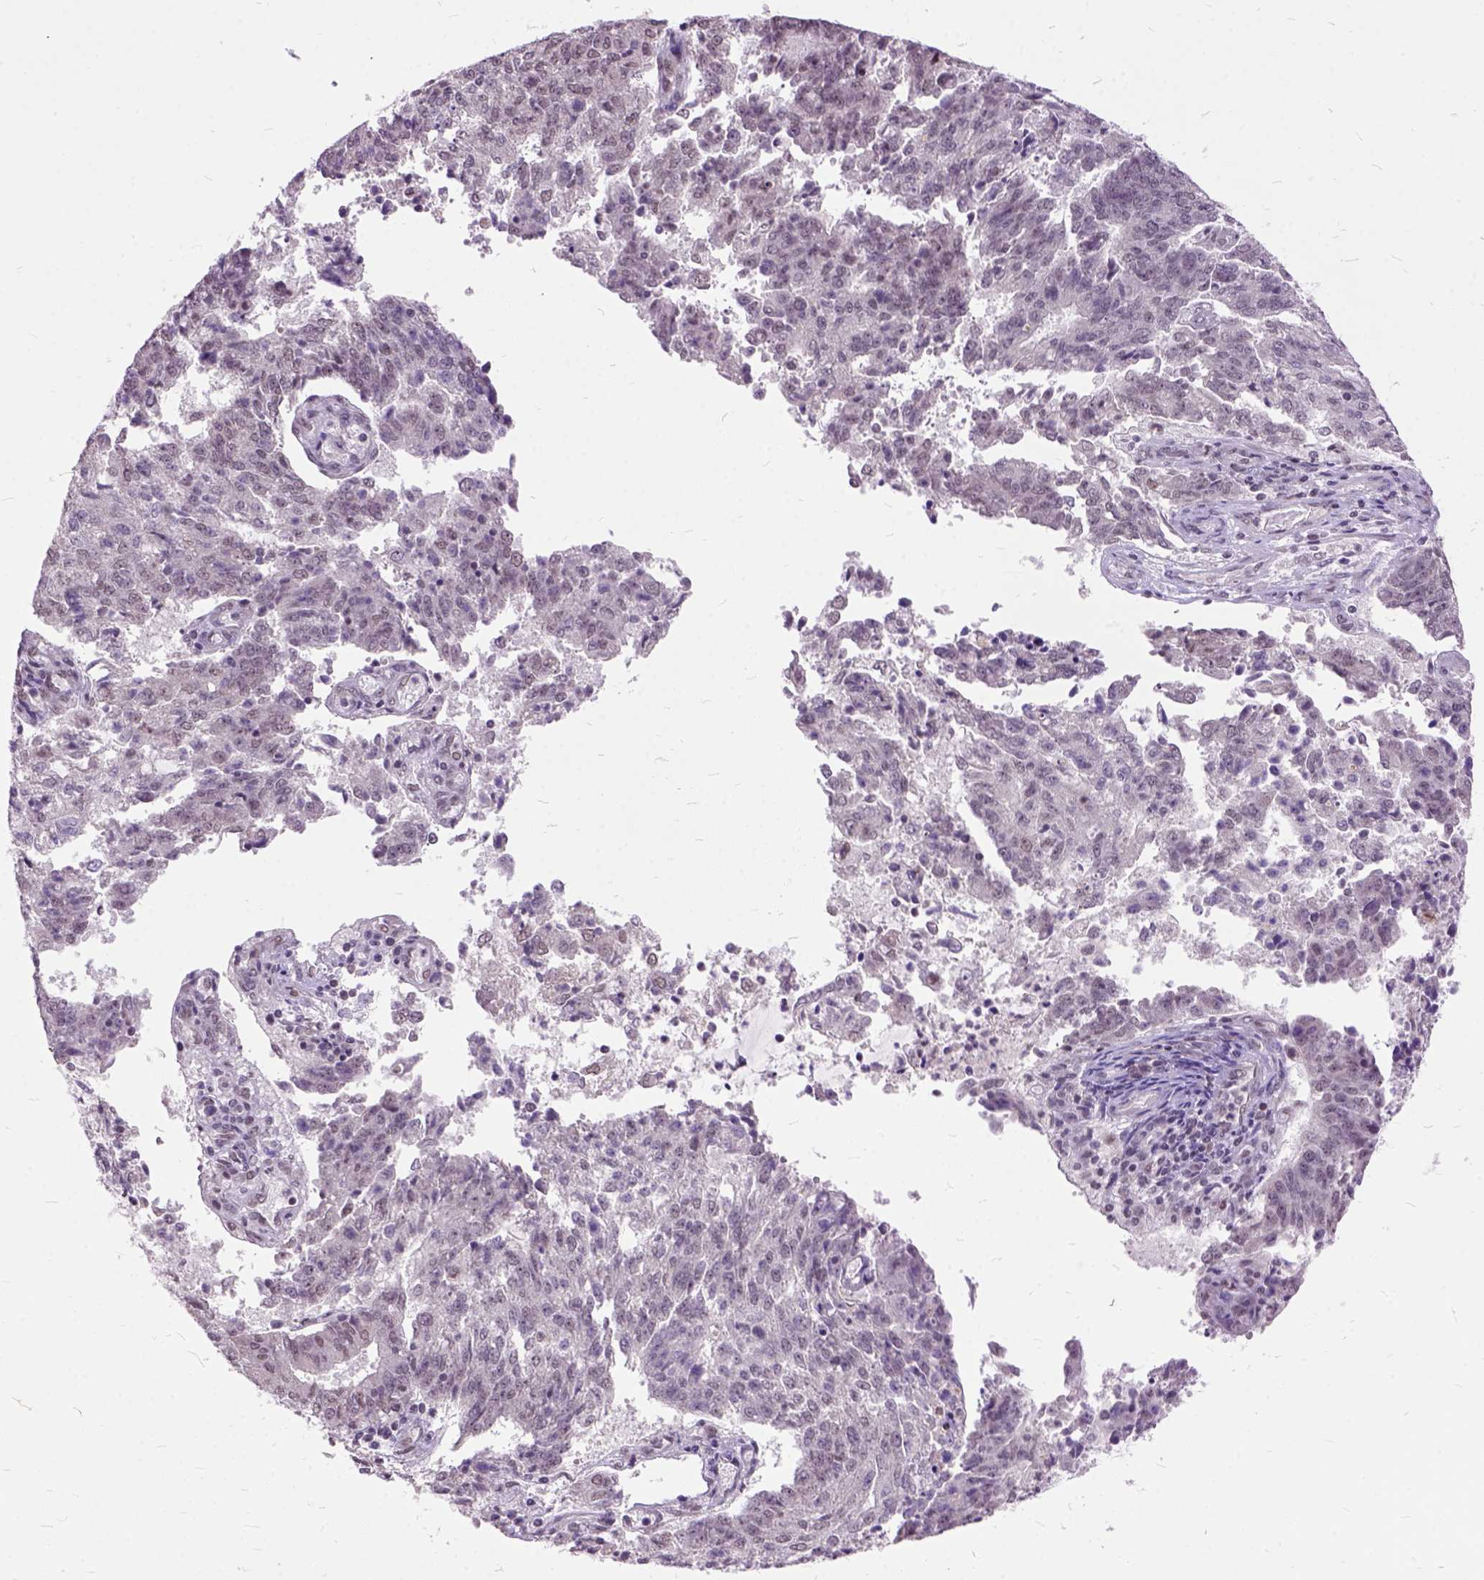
{"staining": {"intensity": "weak", "quantity": "25%-75%", "location": "nuclear"}, "tissue": "endometrial cancer", "cell_type": "Tumor cells", "image_type": "cancer", "snomed": [{"axis": "morphology", "description": "Adenocarcinoma, NOS"}, {"axis": "topography", "description": "Endometrium"}], "caption": "IHC (DAB (3,3'-diaminobenzidine)) staining of human adenocarcinoma (endometrial) displays weak nuclear protein staining in about 25%-75% of tumor cells.", "gene": "ORC5", "patient": {"sex": "female", "age": 82}}